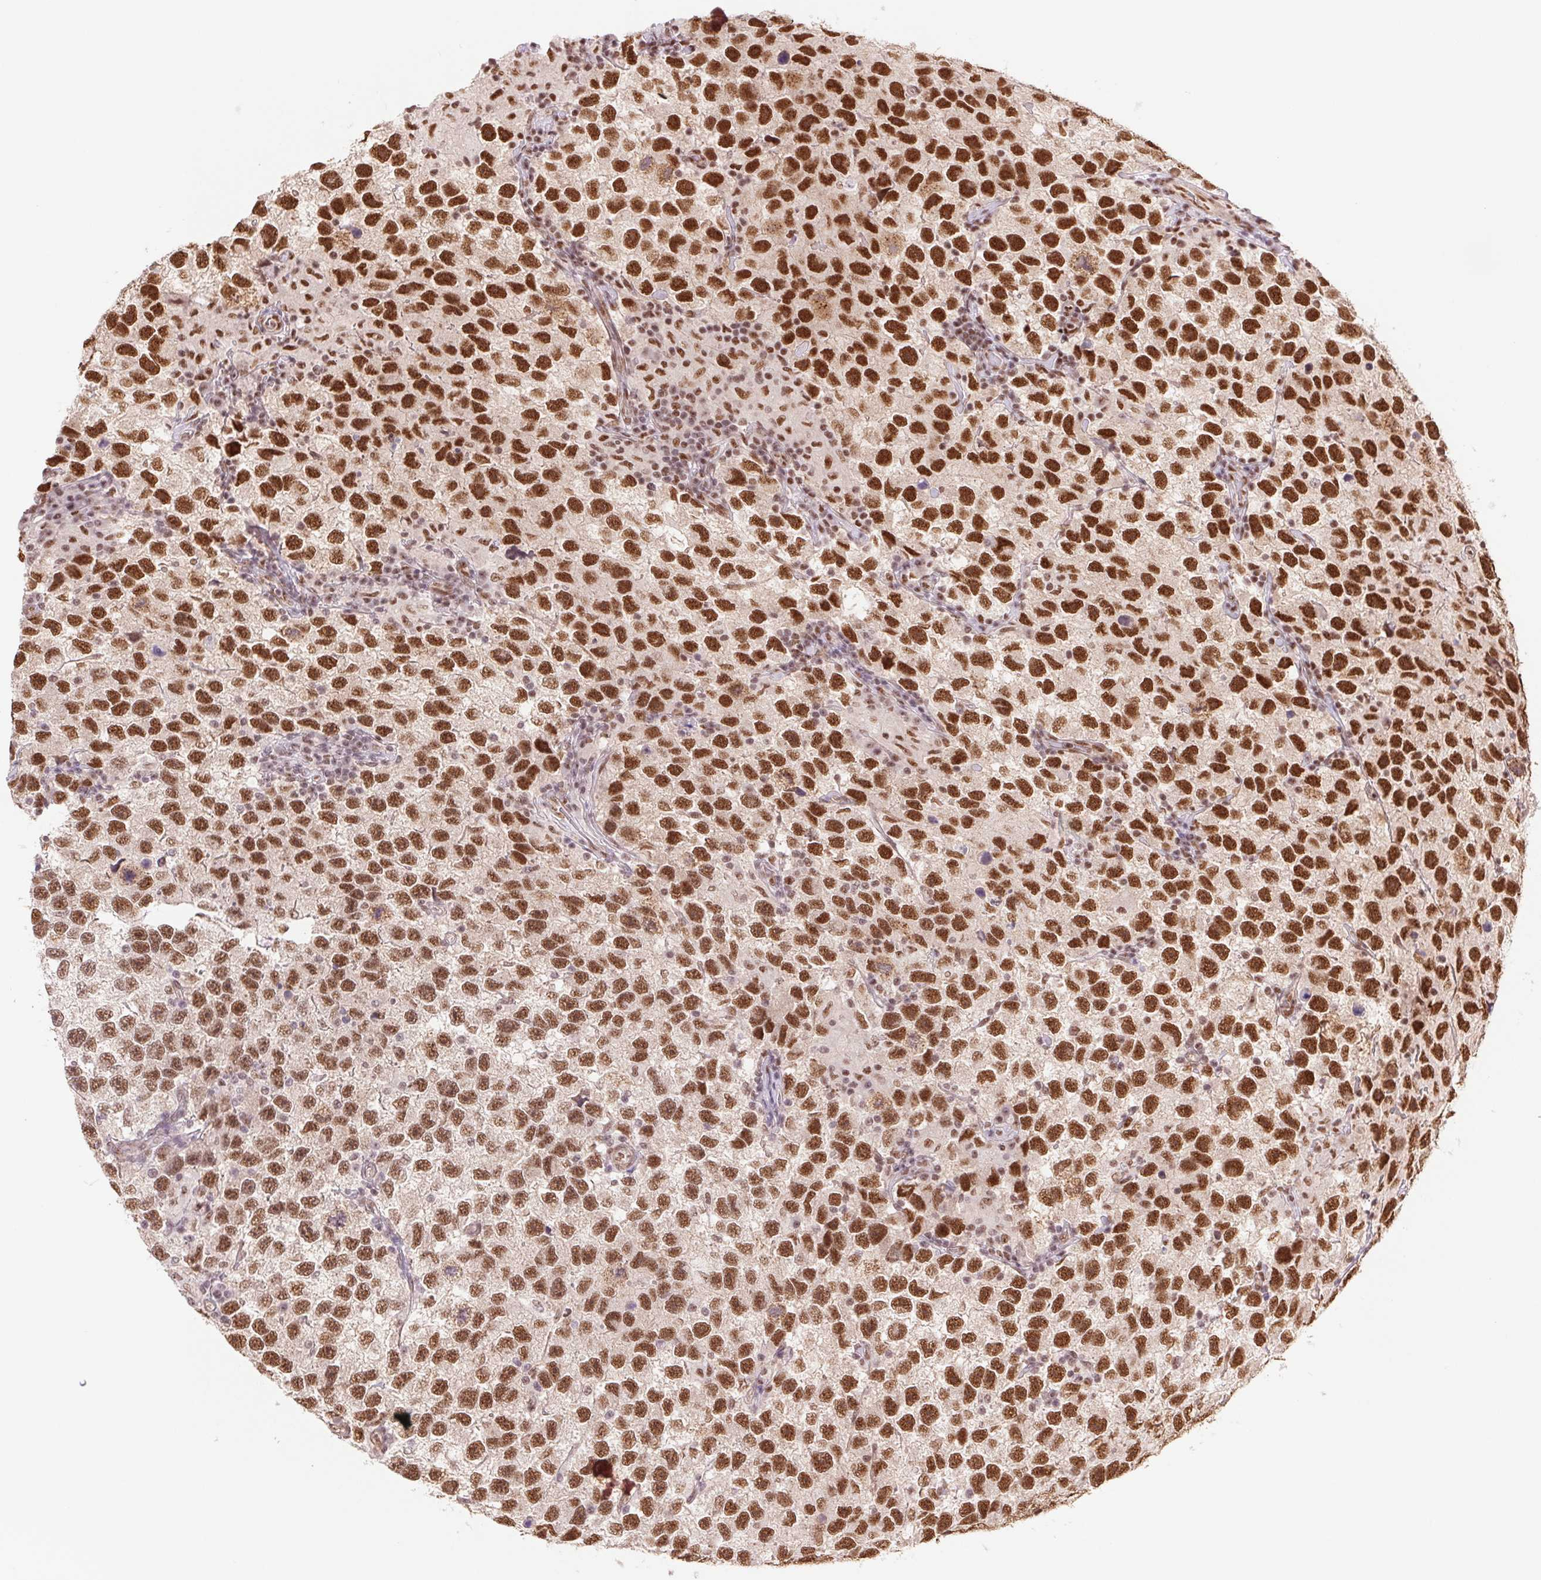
{"staining": {"intensity": "strong", "quantity": "25%-75%", "location": "nuclear"}, "tissue": "testis cancer", "cell_type": "Tumor cells", "image_type": "cancer", "snomed": [{"axis": "morphology", "description": "Seminoma, NOS"}, {"axis": "topography", "description": "Testis"}], "caption": "Testis cancer (seminoma) stained for a protein (brown) shows strong nuclear positive staining in about 25%-75% of tumor cells.", "gene": "CWC25", "patient": {"sex": "male", "age": 26}}